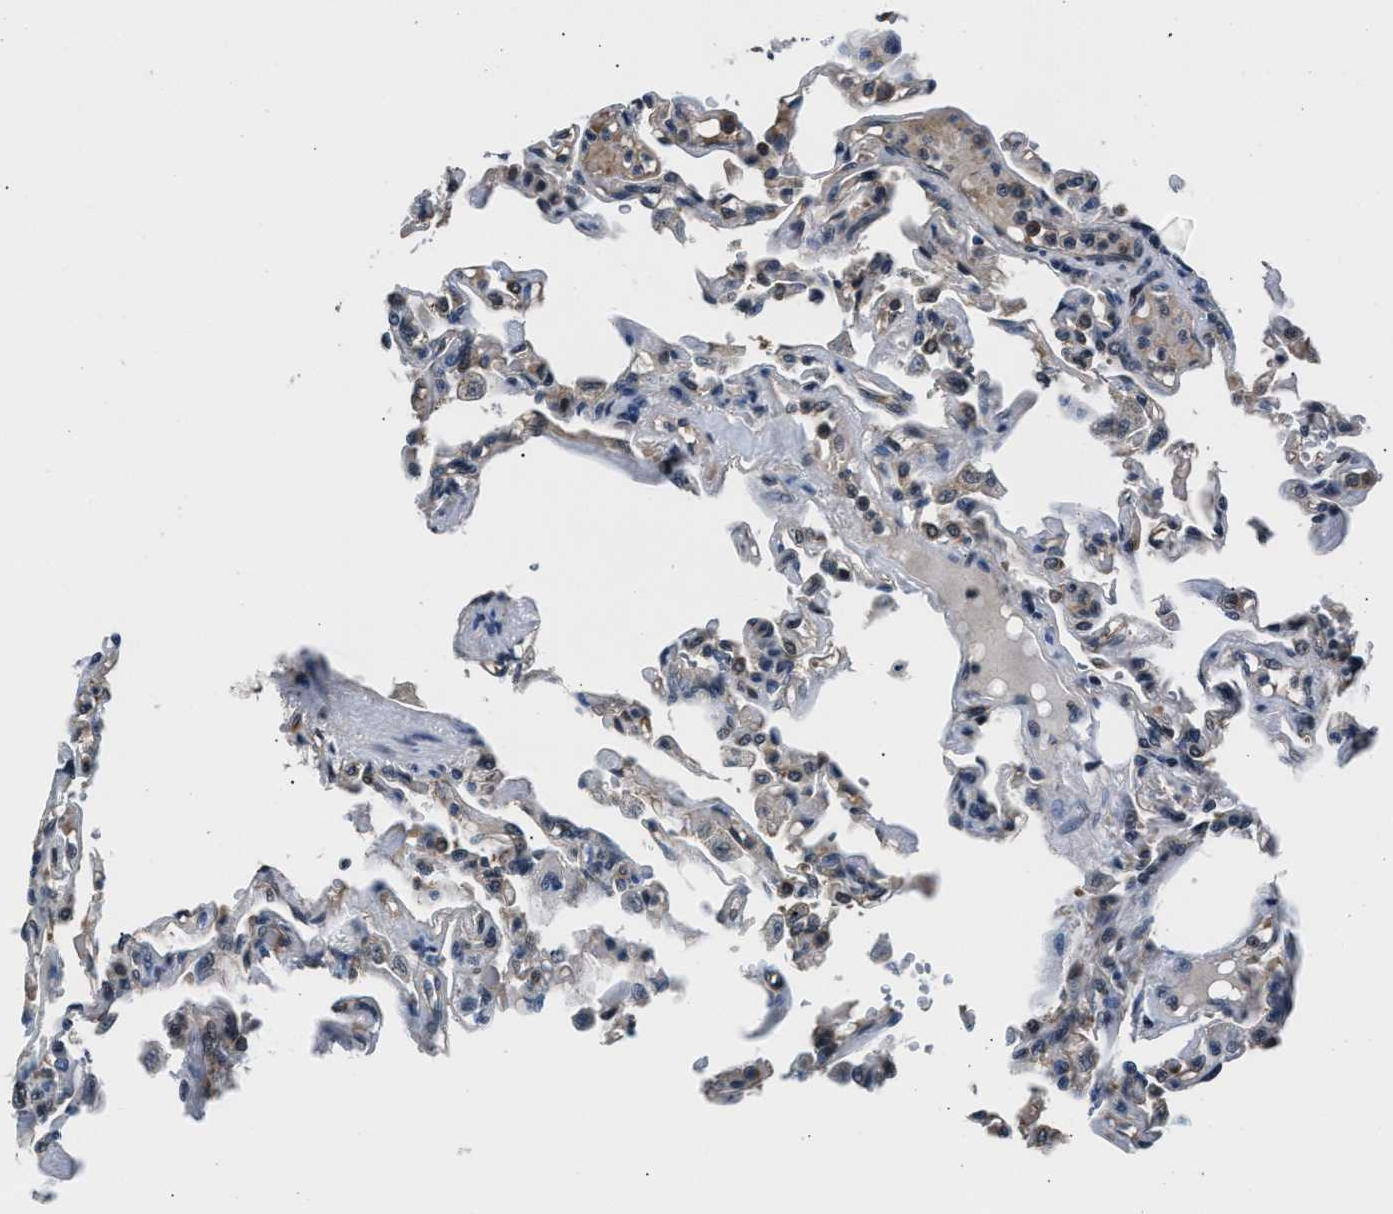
{"staining": {"intensity": "weak", "quantity": "<25%", "location": "cytoplasmic/membranous"}, "tissue": "lung", "cell_type": "Alveolar cells", "image_type": "normal", "snomed": [{"axis": "morphology", "description": "Normal tissue, NOS"}, {"axis": "topography", "description": "Lung"}], "caption": "Immunohistochemical staining of benign lung shows no significant expression in alveolar cells.", "gene": "RBM33", "patient": {"sex": "male", "age": 21}}